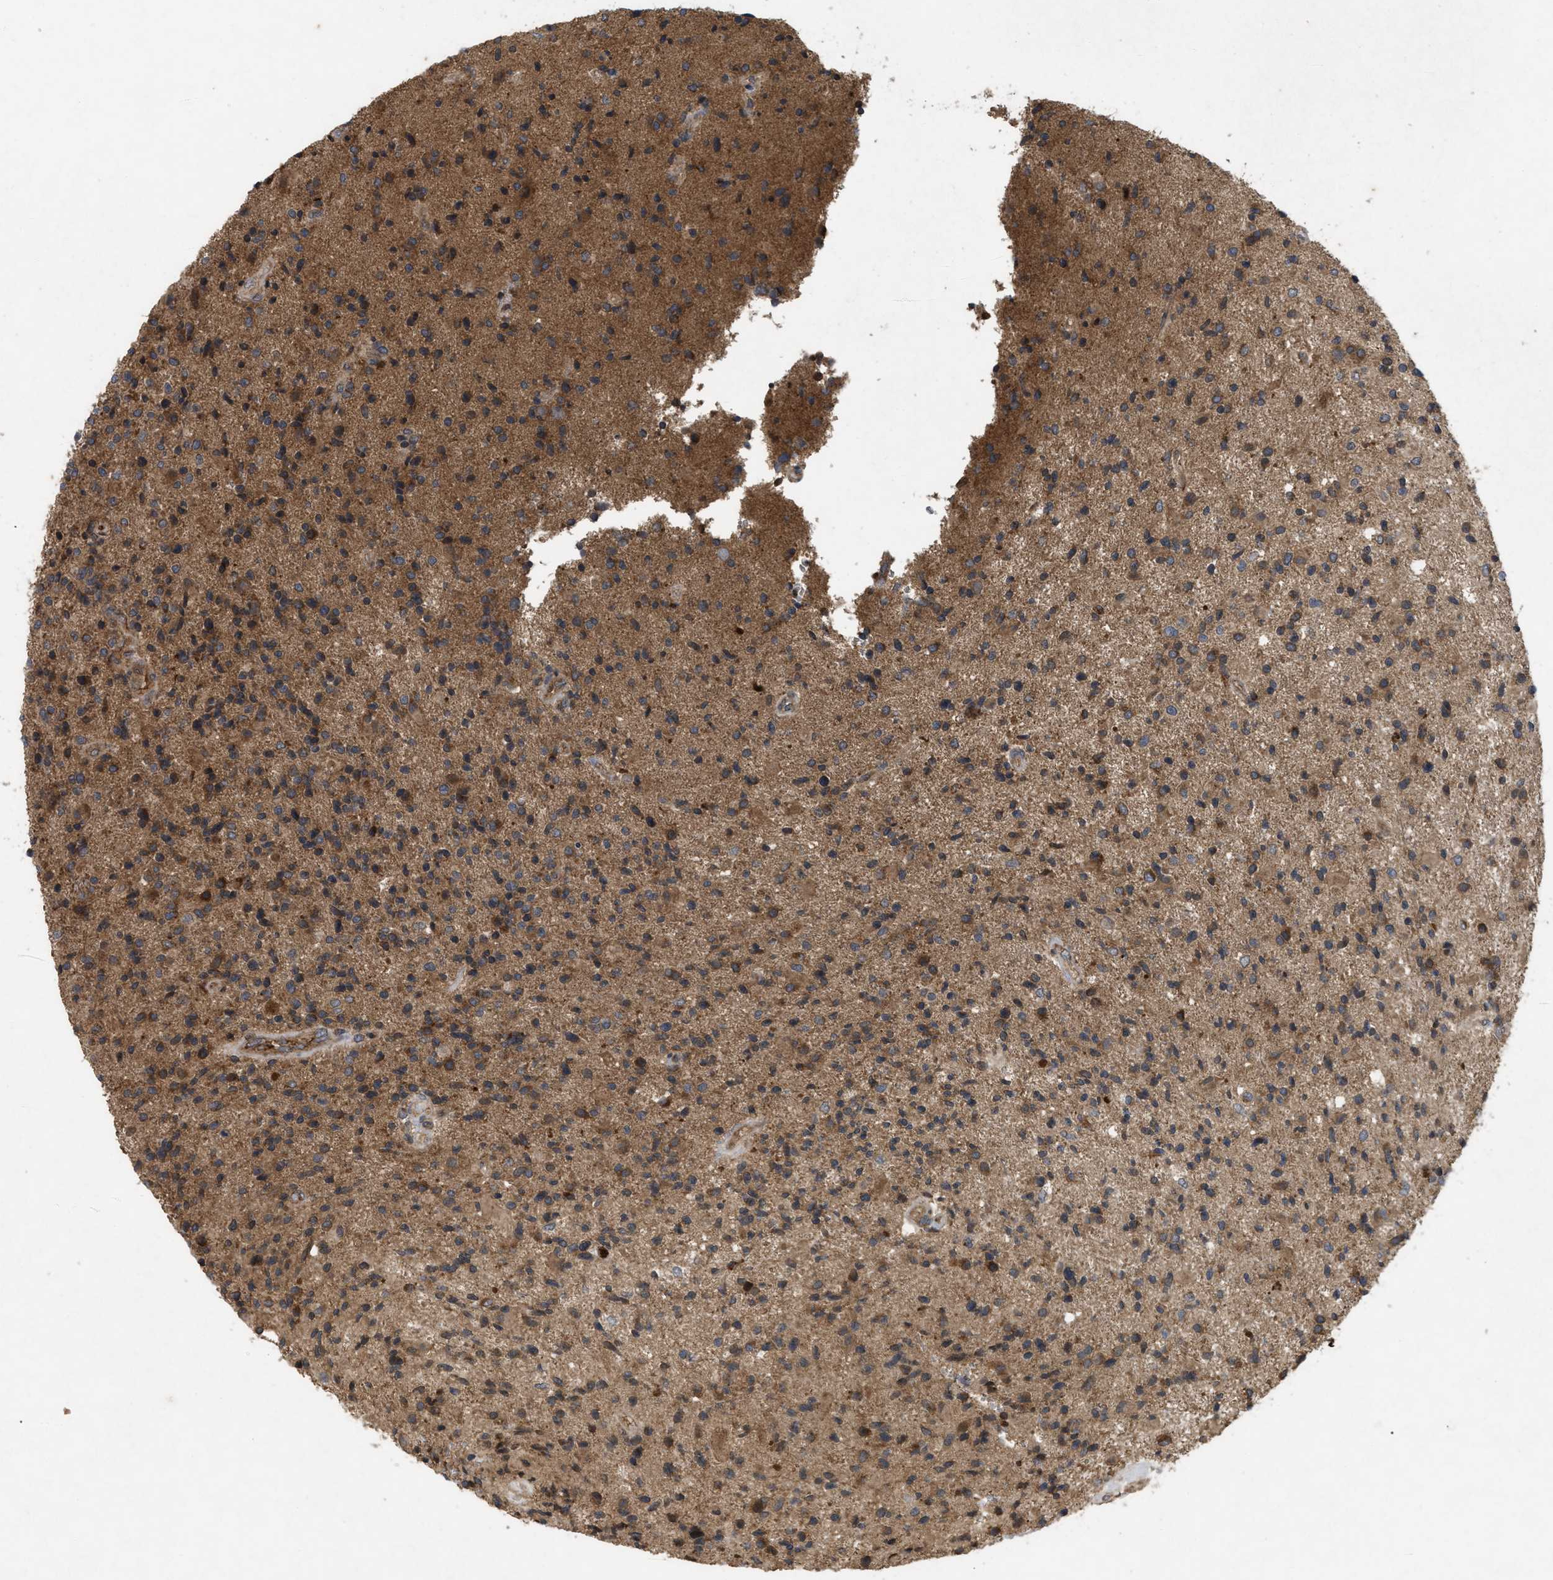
{"staining": {"intensity": "moderate", "quantity": ">75%", "location": "cytoplasmic/membranous"}, "tissue": "glioma", "cell_type": "Tumor cells", "image_type": "cancer", "snomed": [{"axis": "morphology", "description": "Glioma, malignant, High grade"}, {"axis": "topography", "description": "Brain"}], "caption": "High-grade glioma (malignant) stained with DAB (3,3'-diaminobenzidine) immunohistochemistry (IHC) shows medium levels of moderate cytoplasmic/membranous positivity in about >75% of tumor cells. (Stains: DAB (3,3'-diaminobenzidine) in brown, nuclei in blue, Microscopy: brightfield microscopy at high magnification).", "gene": "RAB2A", "patient": {"sex": "male", "age": 72}}